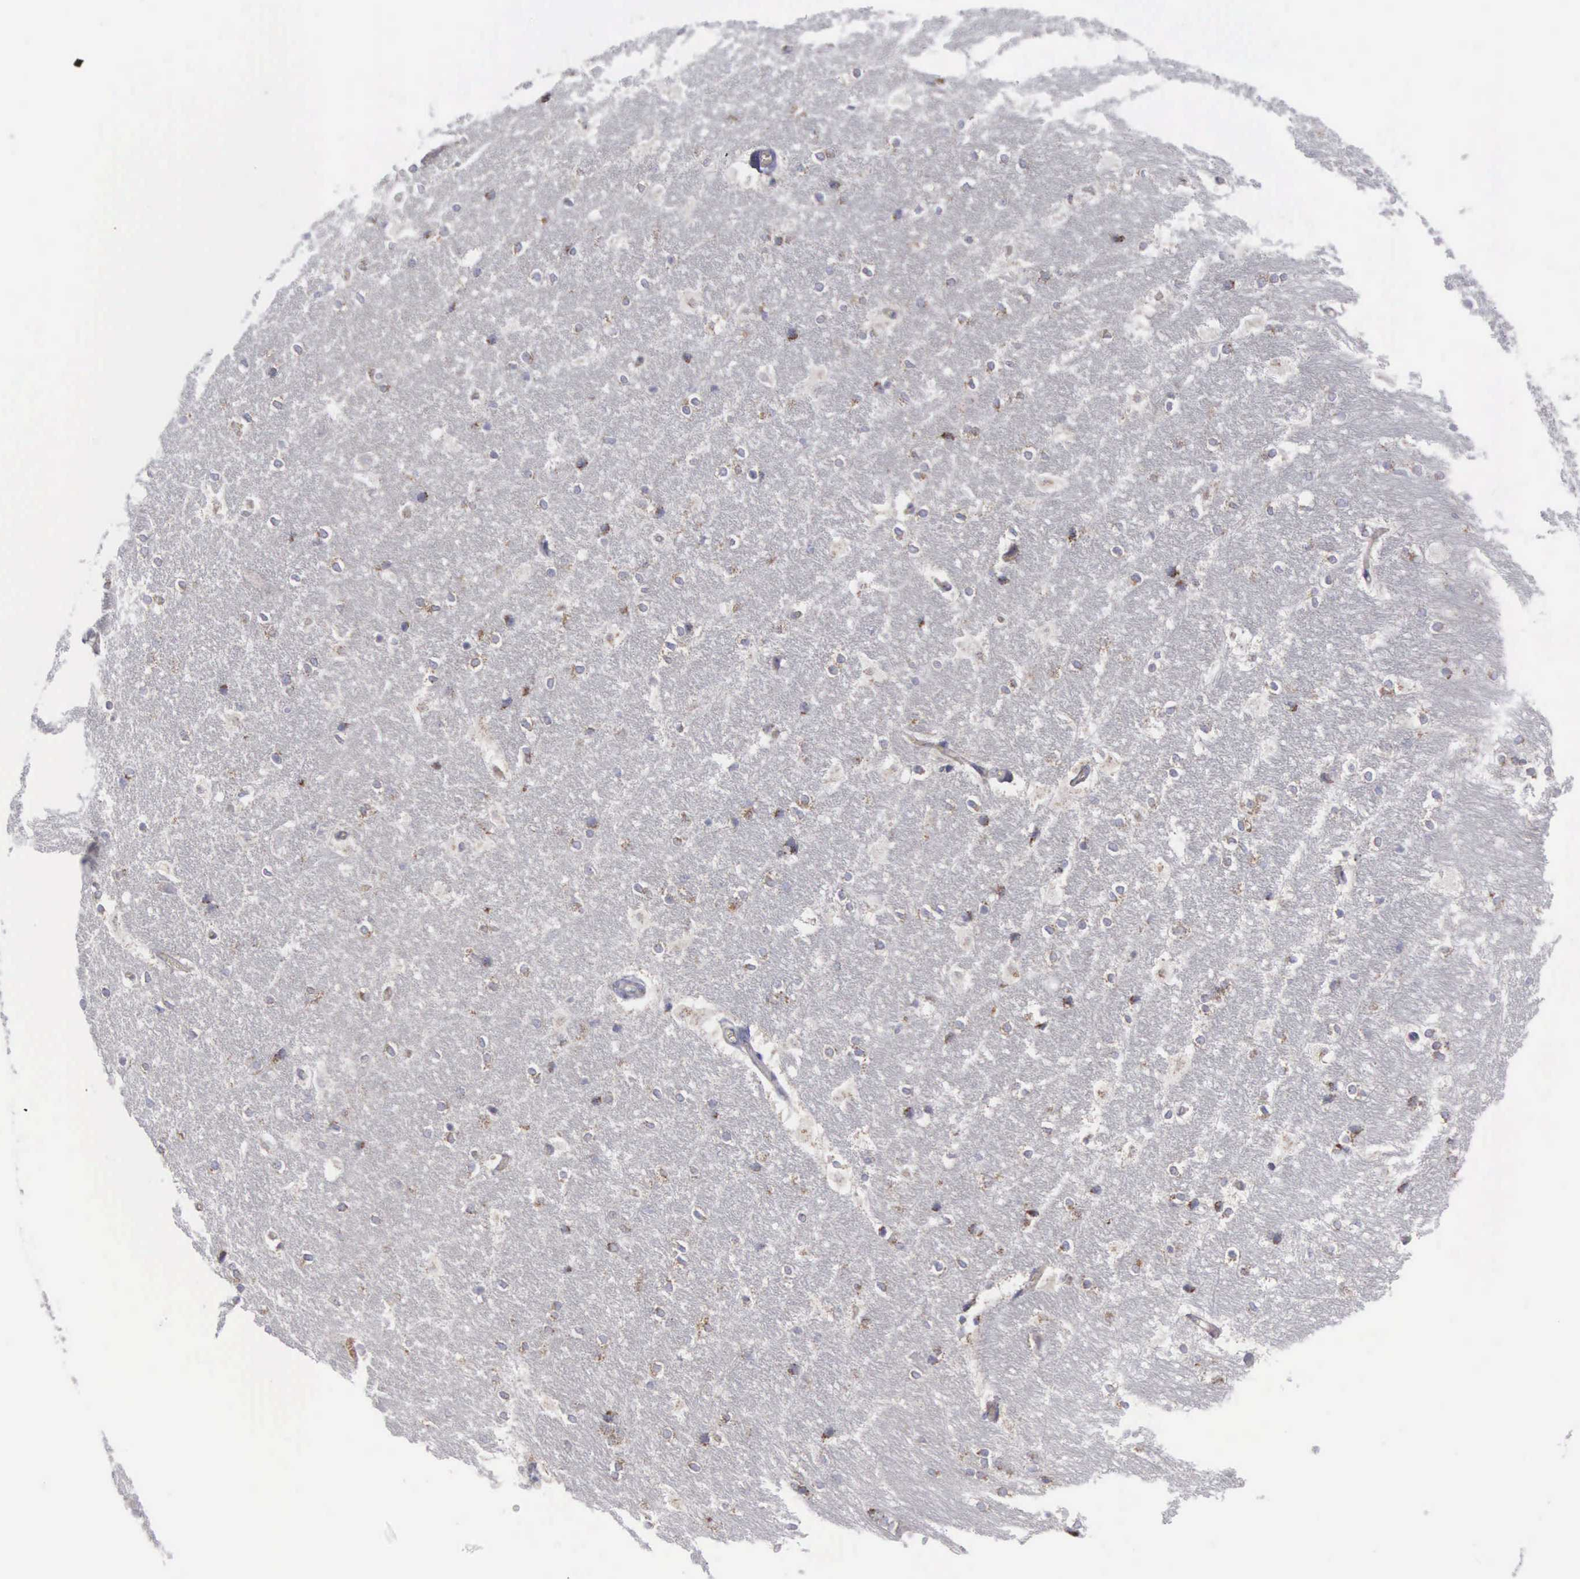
{"staining": {"intensity": "weak", "quantity": "<25%", "location": "cytoplasmic/membranous"}, "tissue": "hippocampus", "cell_type": "Neuronal cells", "image_type": "normal", "snomed": [{"axis": "morphology", "description": "Normal tissue, NOS"}, {"axis": "topography", "description": "Hippocampus"}], "caption": "A photomicrograph of hippocampus stained for a protein shows no brown staining in neuronal cells.", "gene": "APOOL", "patient": {"sex": "female", "age": 19}}